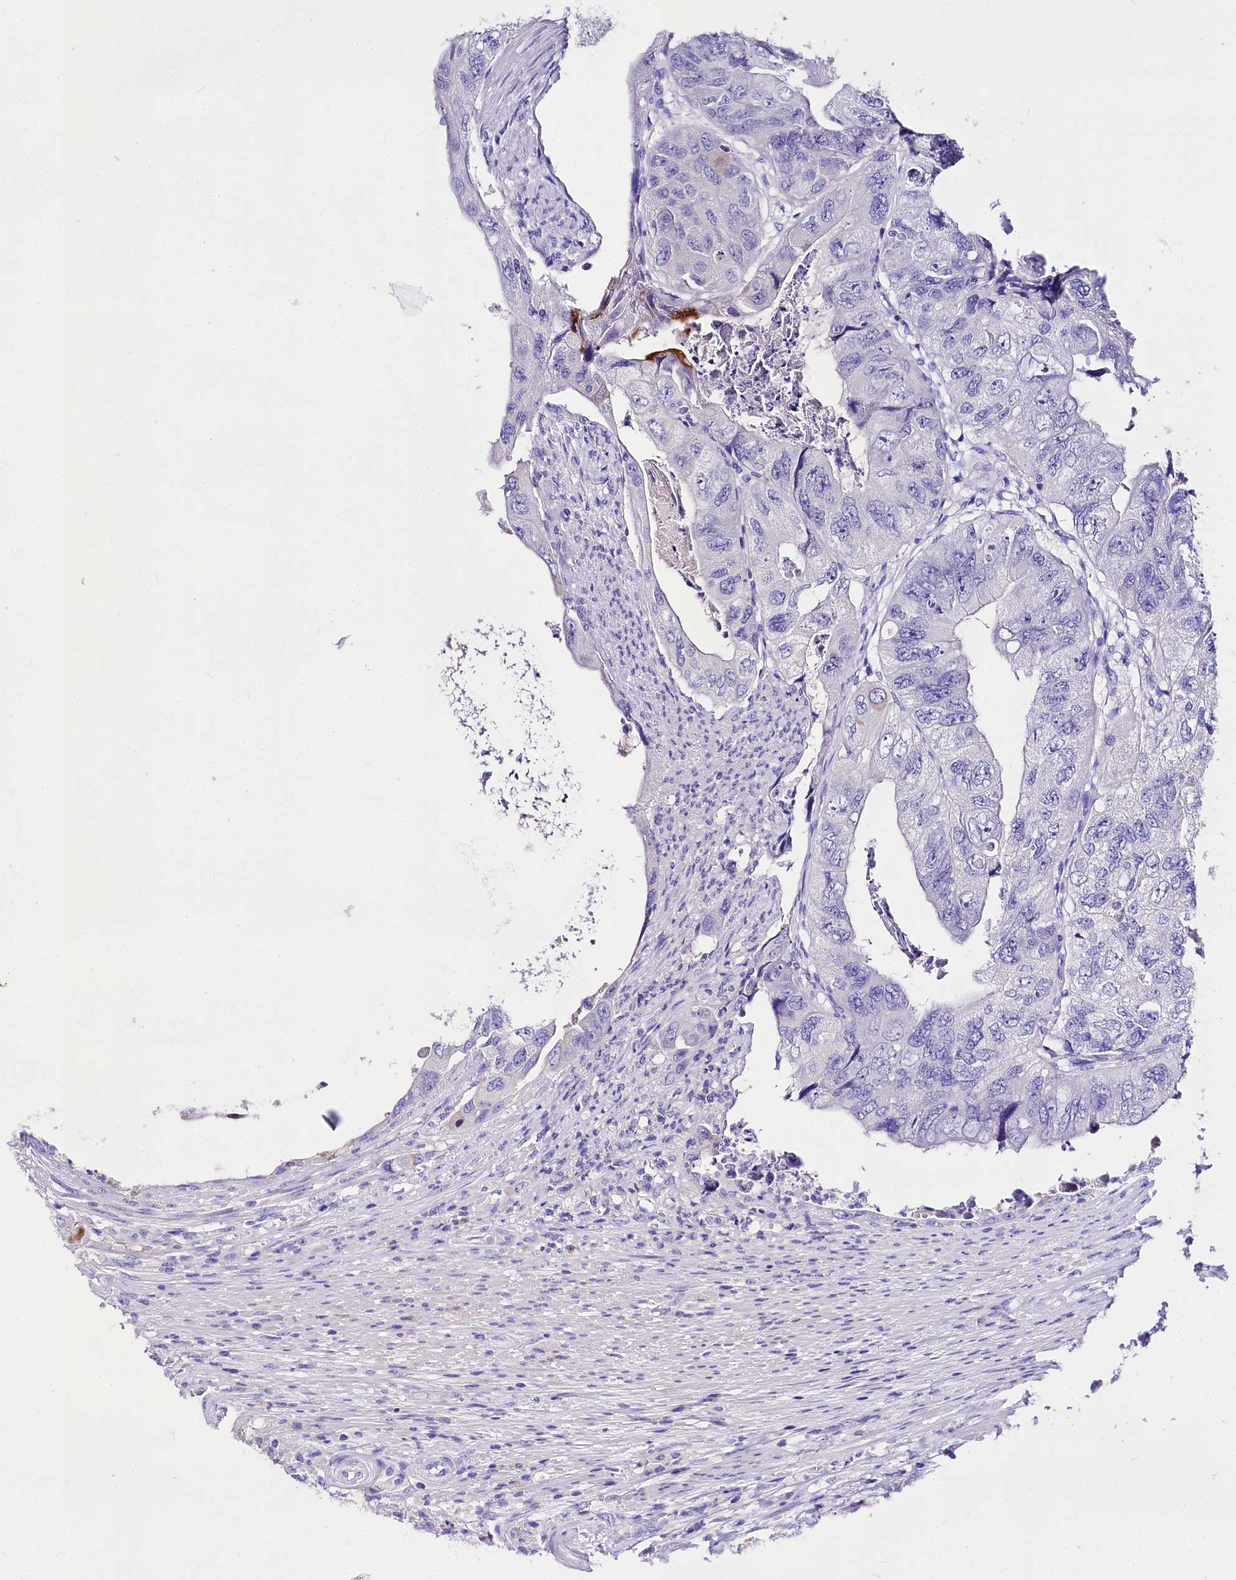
{"staining": {"intensity": "negative", "quantity": "none", "location": "none"}, "tissue": "colorectal cancer", "cell_type": "Tumor cells", "image_type": "cancer", "snomed": [{"axis": "morphology", "description": "Adenocarcinoma, NOS"}, {"axis": "topography", "description": "Rectum"}], "caption": "Immunohistochemical staining of human colorectal adenocarcinoma reveals no significant staining in tumor cells.", "gene": "A2ML1", "patient": {"sex": "male", "age": 63}}